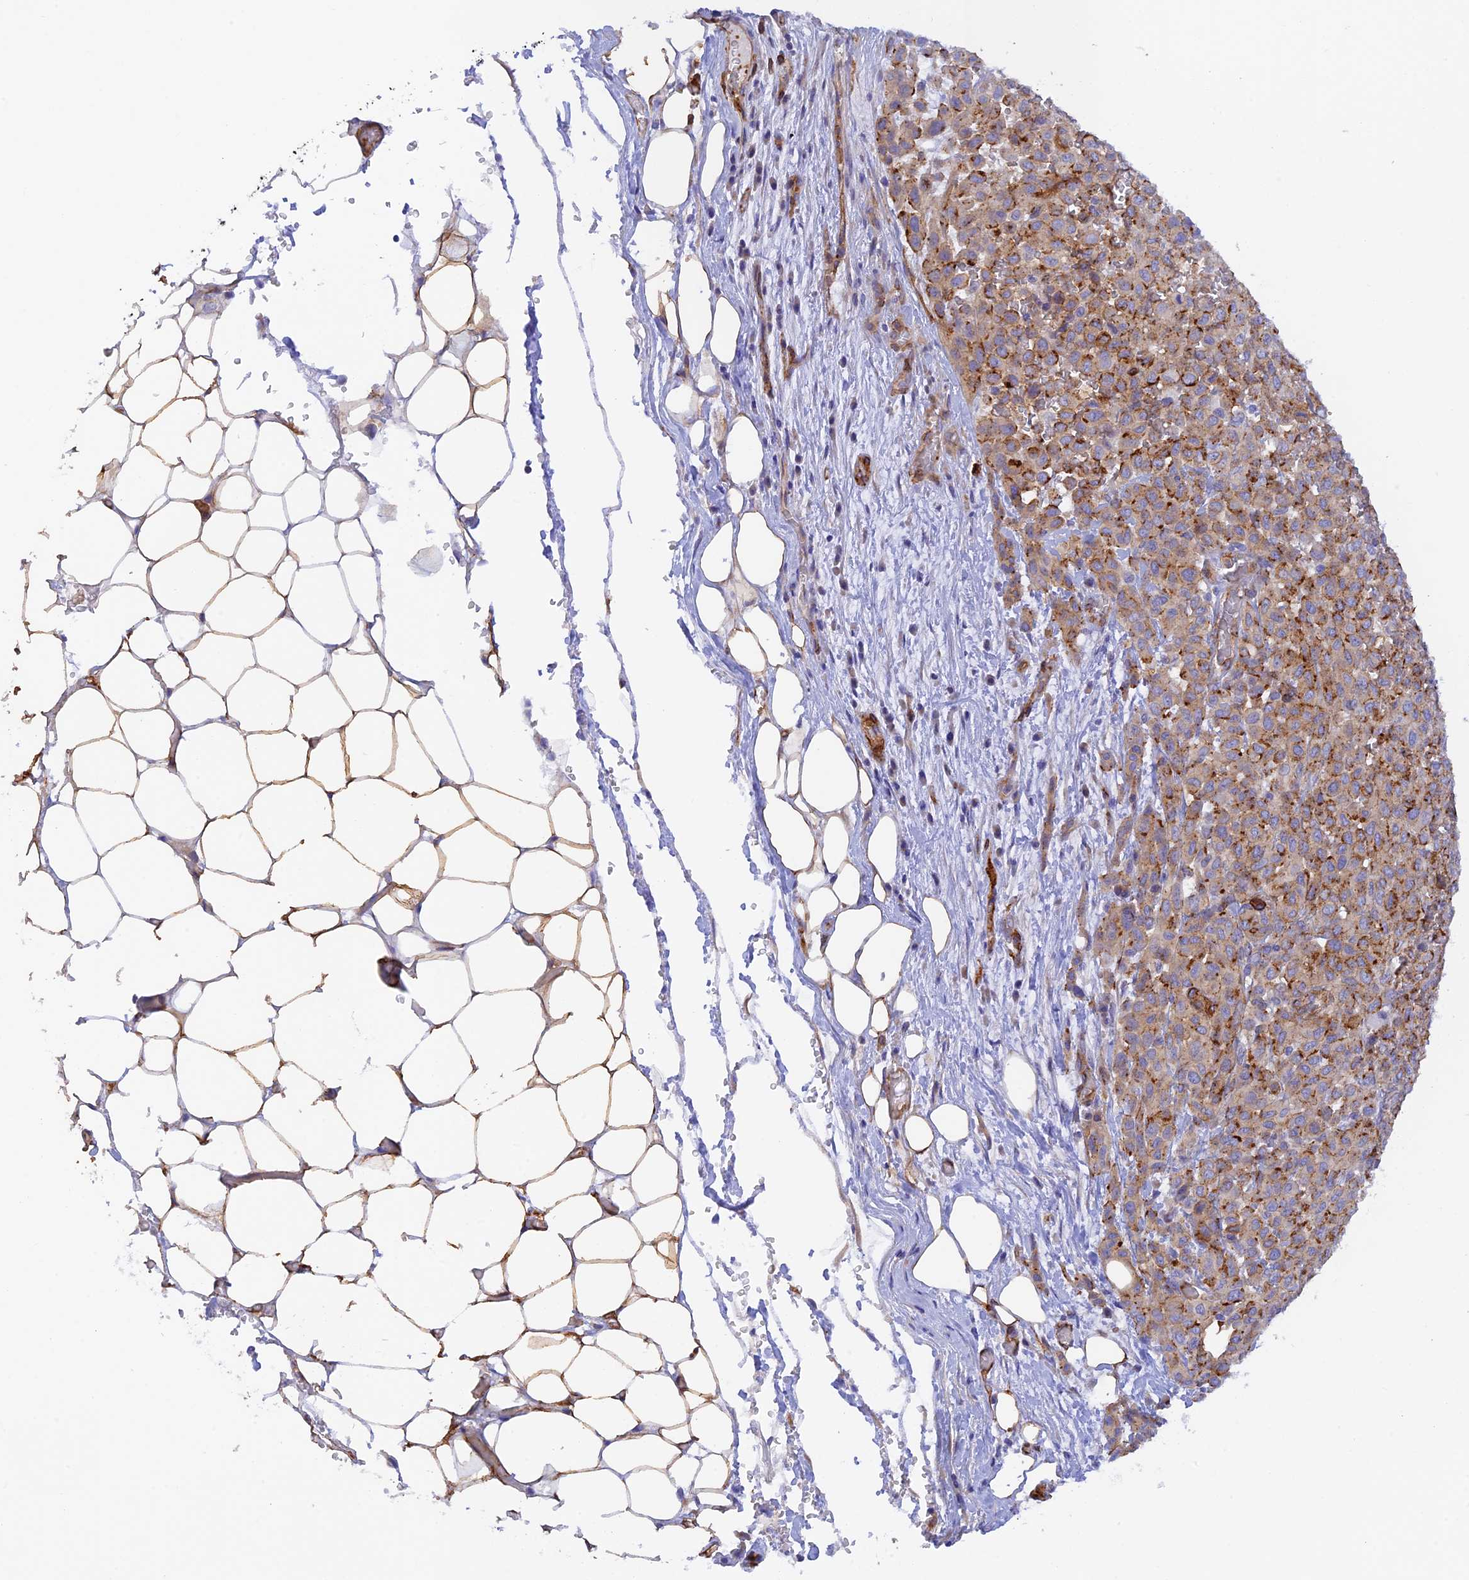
{"staining": {"intensity": "moderate", "quantity": ">75%", "location": "cytoplasmic/membranous"}, "tissue": "melanoma", "cell_type": "Tumor cells", "image_type": "cancer", "snomed": [{"axis": "morphology", "description": "Malignant melanoma, Metastatic site"}, {"axis": "topography", "description": "Skin"}], "caption": "Moderate cytoplasmic/membranous protein staining is present in approximately >75% of tumor cells in malignant melanoma (metastatic site).", "gene": "MYO9A", "patient": {"sex": "female", "age": 81}}